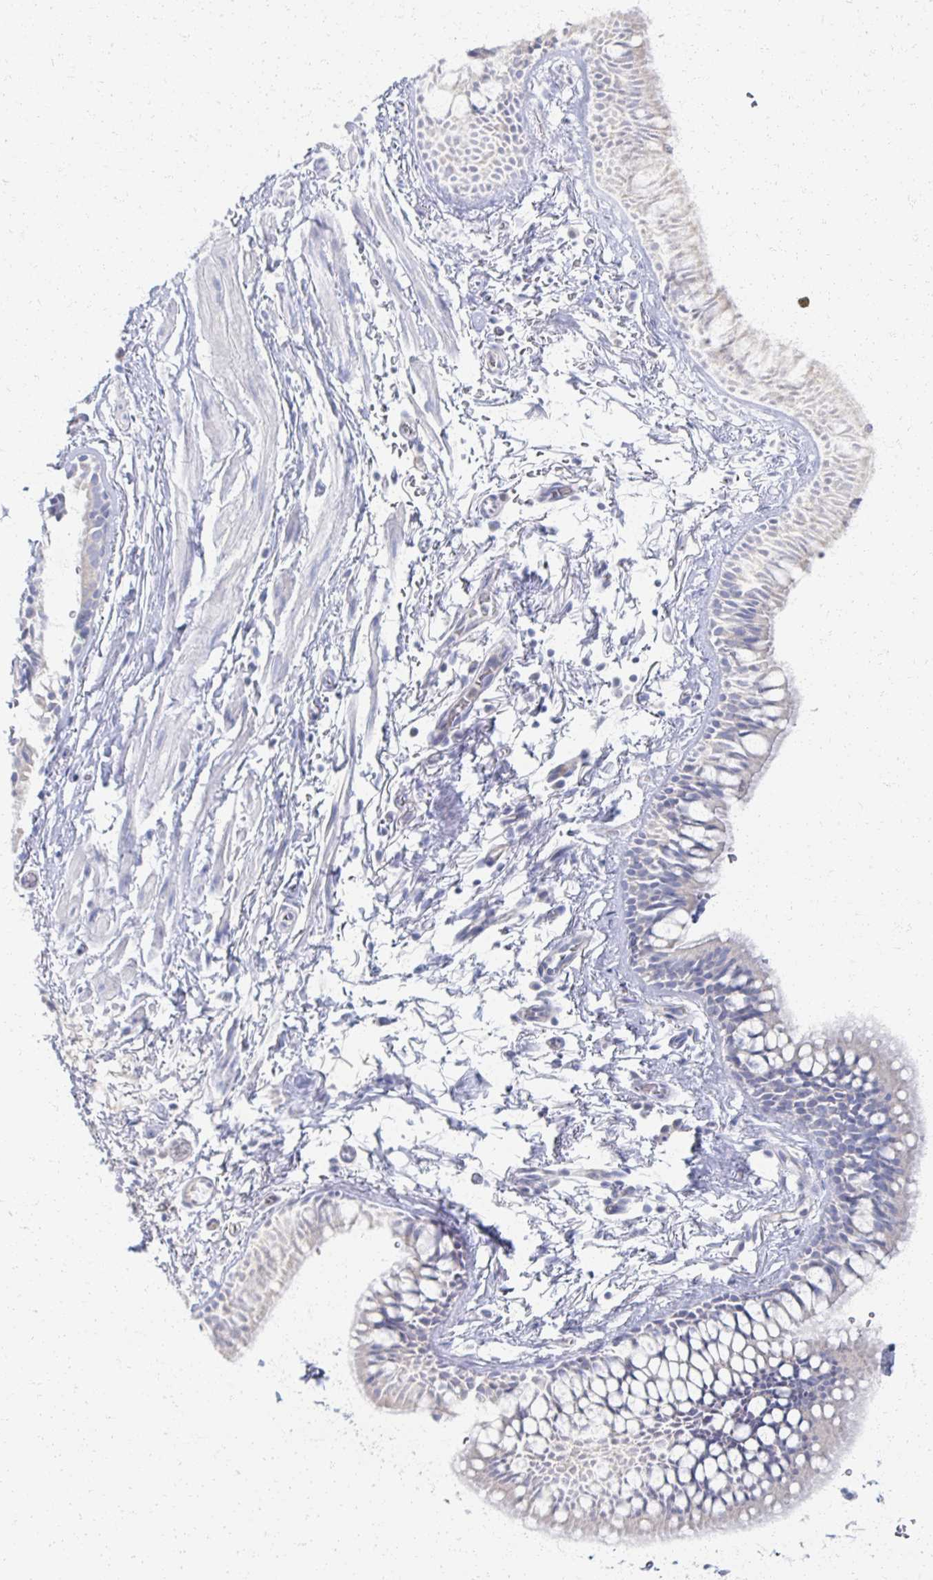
{"staining": {"intensity": "negative", "quantity": "none", "location": "none"}, "tissue": "bronchus", "cell_type": "Respiratory epithelial cells", "image_type": "normal", "snomed": [{"axis": "morphology", "description": "Normal tissue, NOS"}, {"axis": "topography", "description": "Lymph node"}, {"axis": "topography", "description": "Cartilage tissue"}, {"axis": "topography", "description": "Bronchus"}], "caption": "Protein analysis of normal bronchus displays no significant staining in respiratory epithelial cells. (DAB (3,3'-diaminobenzidine) immunohistochemistry (IHC) visualized using brightfield microscopy, high magnification).", "gene": "PRR20A", "patient": {"sex": "female", "age": 70}}